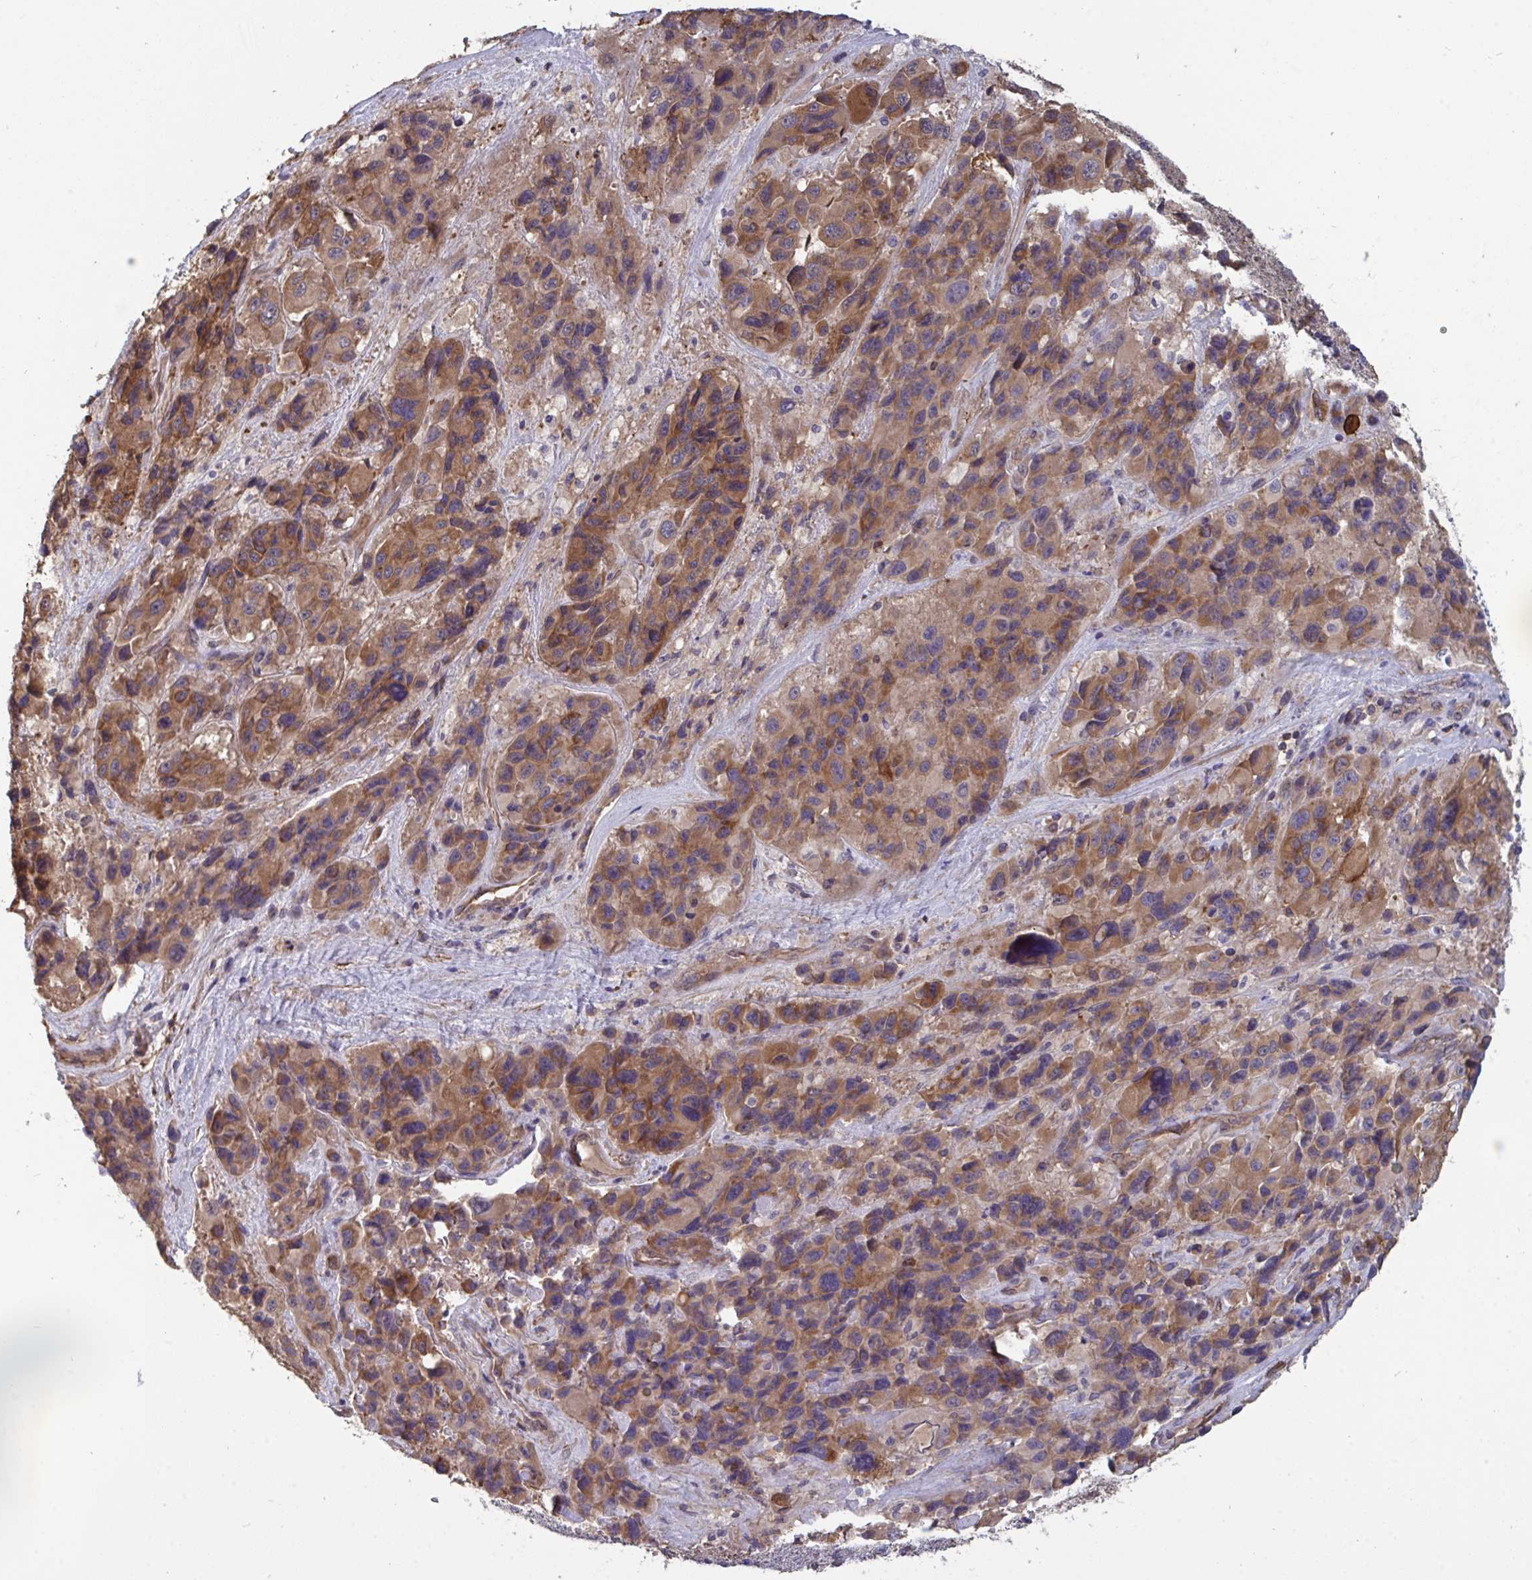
{"staining": {"intensity": "moderate", "quantity": "25%-75%", "location": "cytoplasmic/membranous"}, "tissue": "melanoma", "cell_type": "Tumor cells", "image_type": "cancer", "snomed": [{"axis": "morphology", "description": "Malignant melanoma, Metastatic site"}, {"axis": "topography", "description": "Lymph node"}], "caption": "Immunohistochemistry (DAB) staining of malignant melanoma (metastatic site) reveals moderate cytoplasmic/membranous protein staining in approximately 25%-75% of tumor cells.", "gene": "ISCU", "patient": {"sex": "female", "age": 65}}